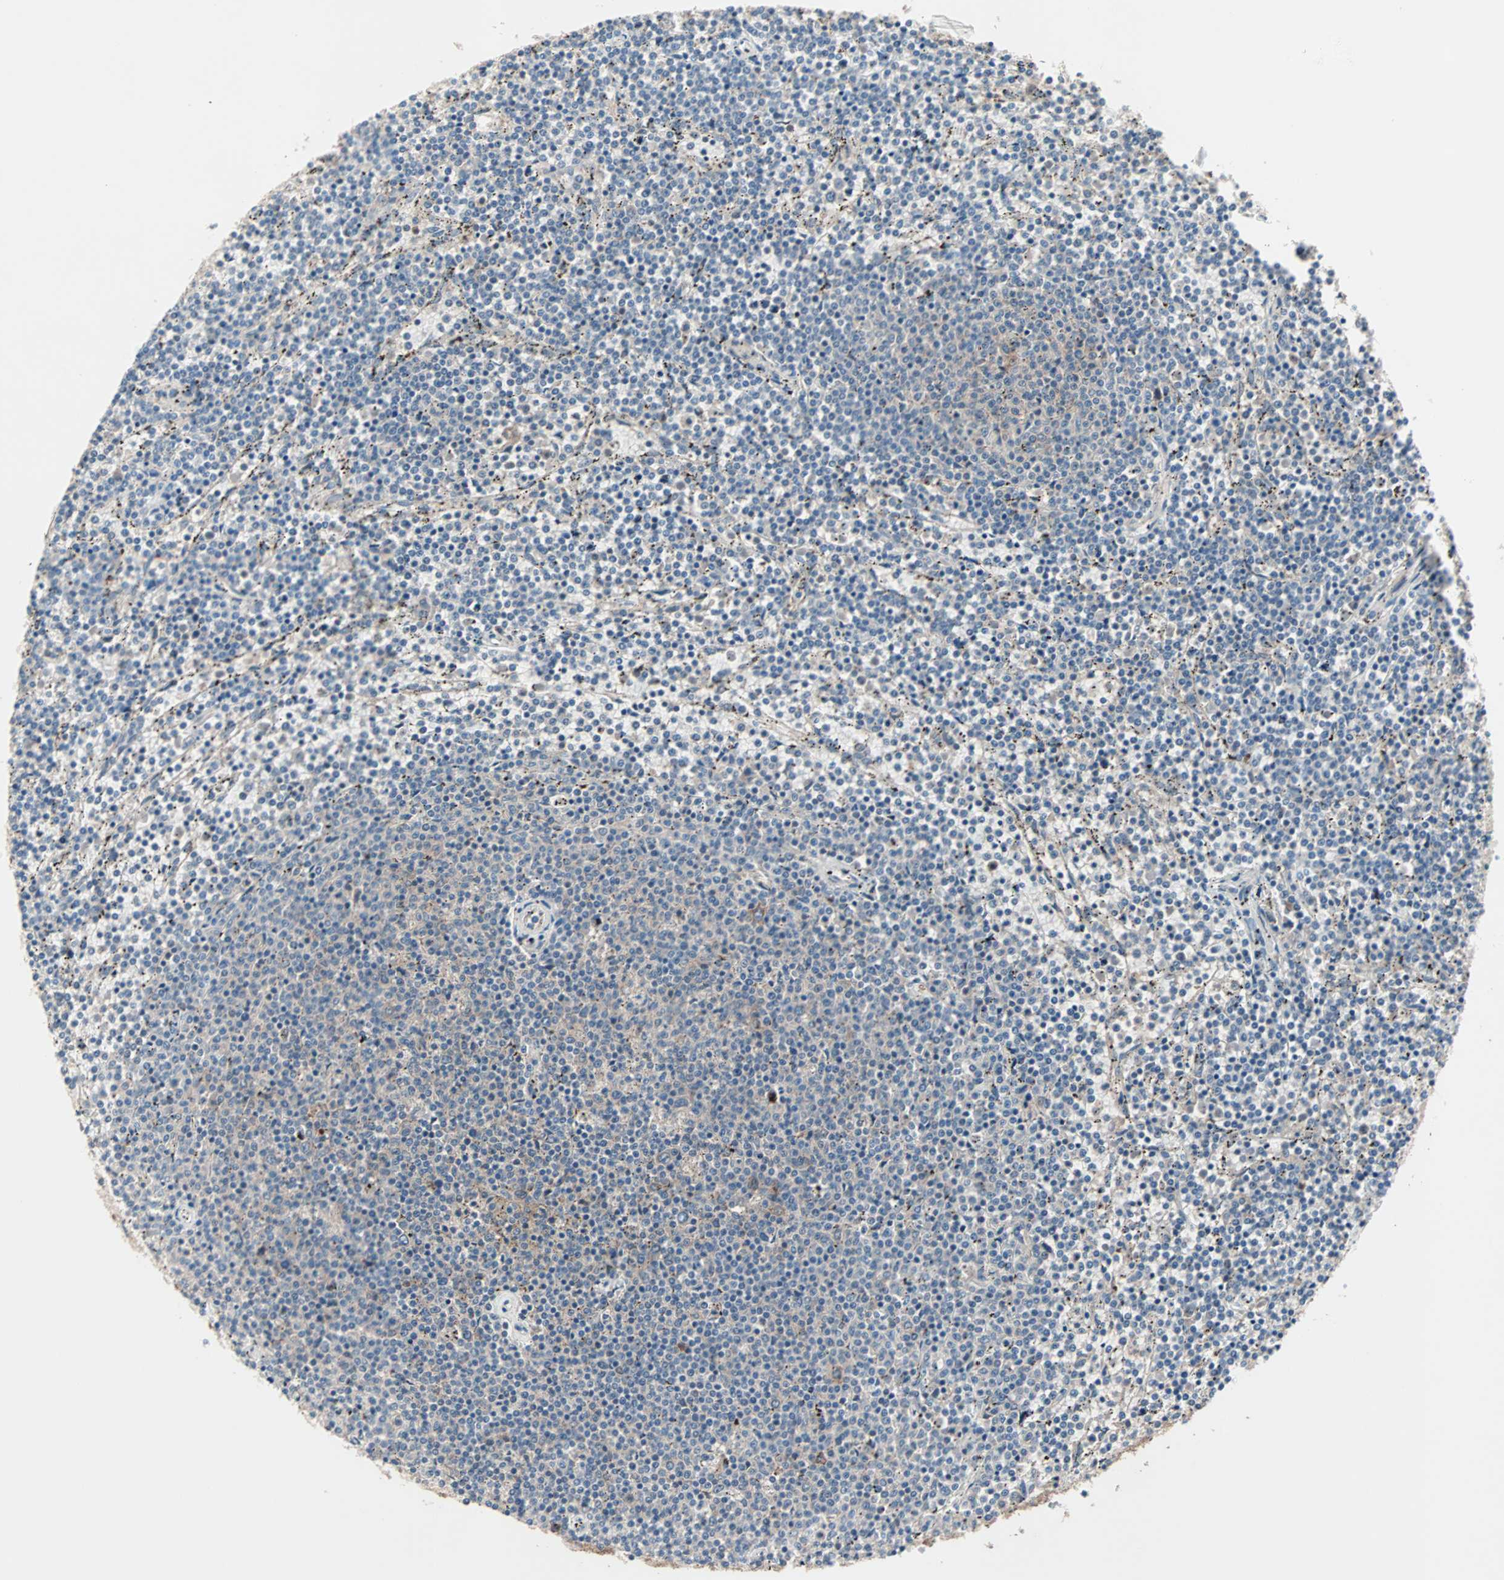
{"staining": {"intensity": "negative", "quantity": "none", "location": "none"}, "tissue": "lymphoma", "cell_type": "Tumor cells", "image_type": "cancer", "snomed": [{"axis": "morphology", "description": "Malignant lymphoma, non-Hodgkin's type, Low grade"}, {"axis": "topography", "description": "Spleen"}], "caption": "Immunohistochemical staining of lymphoma exhibits no significant staining in tumor cells. (DAB IHC, high magnification).", "gene": "CAD", "patient": {"sex": "female", "age": 50}}